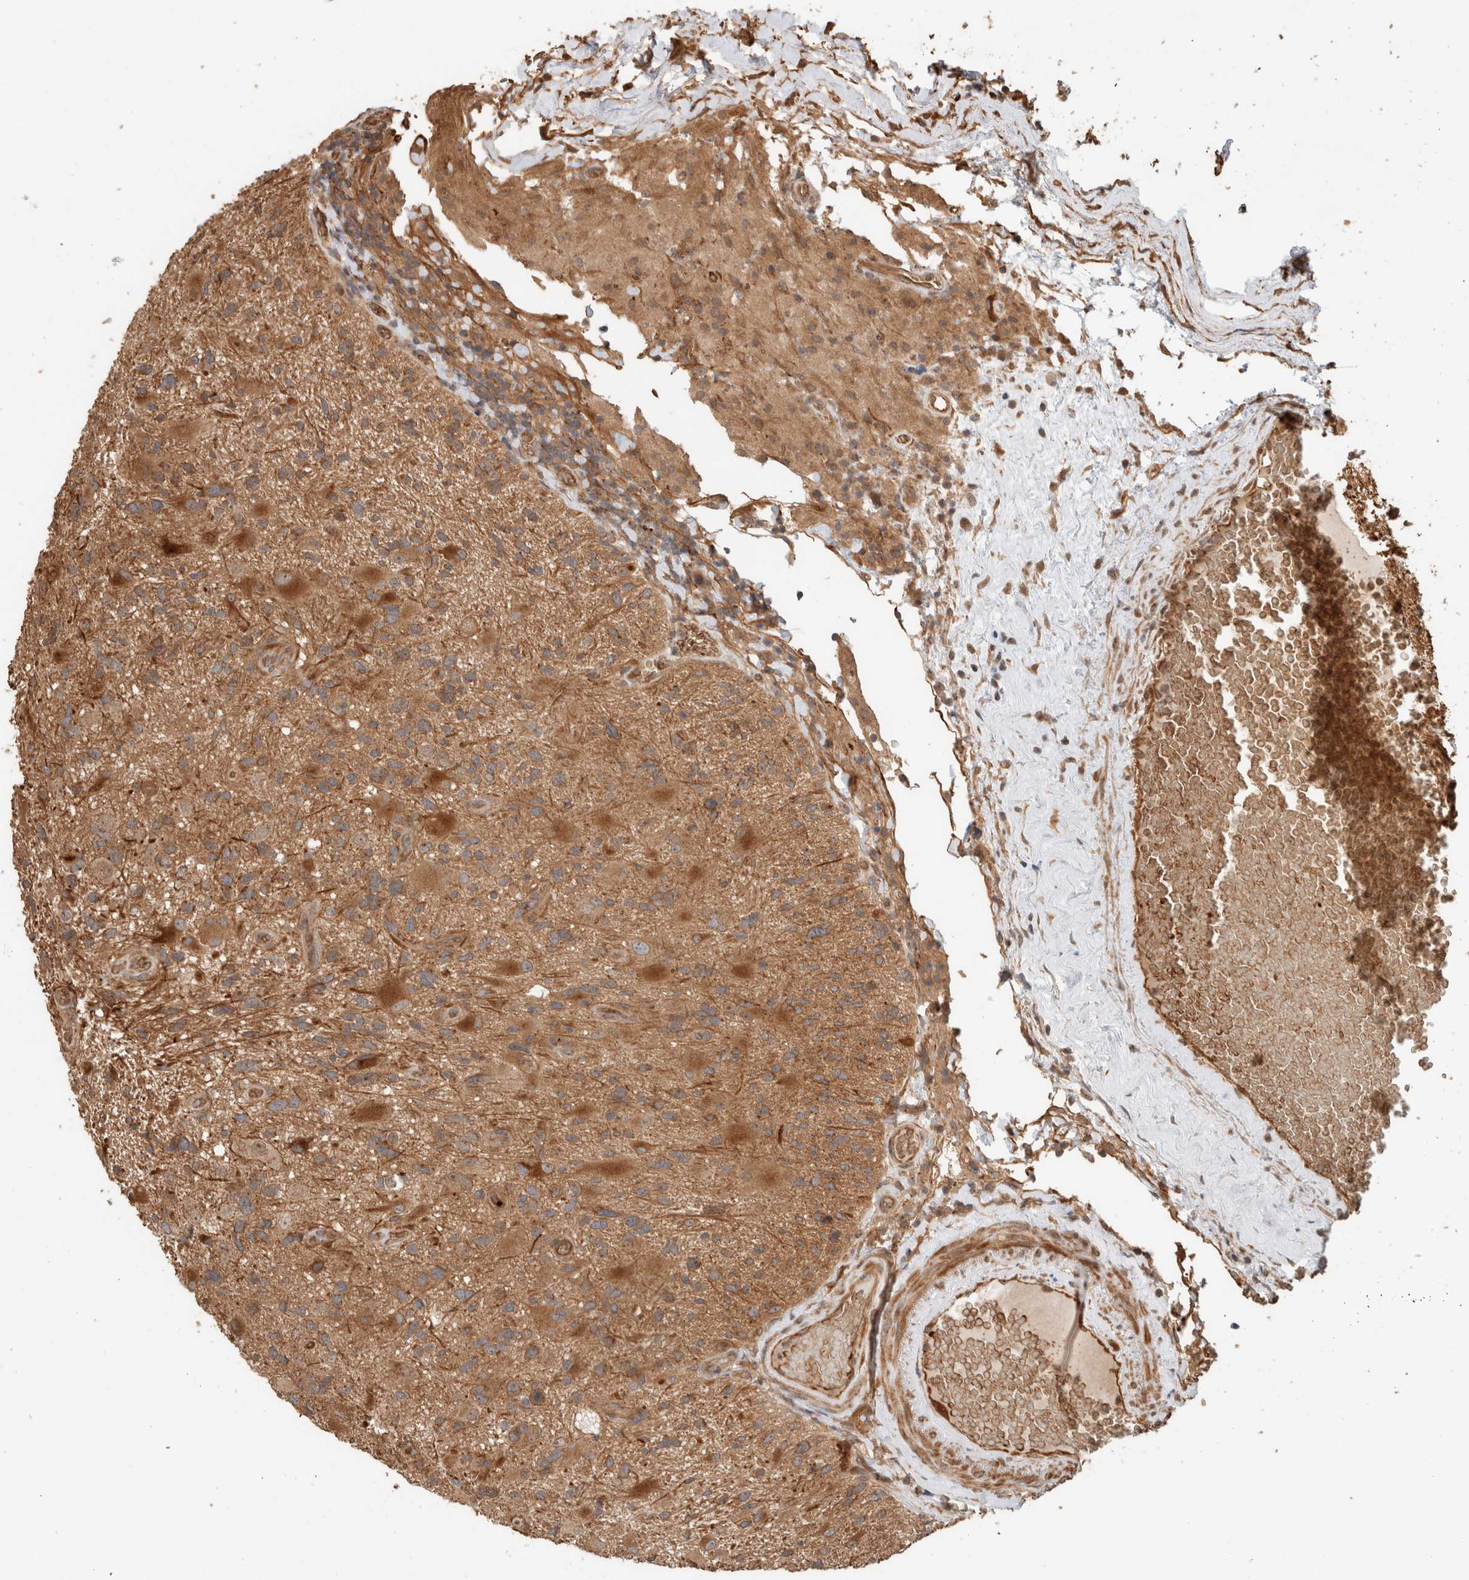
{"staining": {"intensity": "moderate", "quantity": ">75%", "location": "cytoplasmic/membranous"}, "tissue": "glioma", "cell_type": "Tumor cells", "image_type": "cancer", "snomed": [{"axis": "morphology", "description": "Glioma, malignant, High grade"}, {"axis": "topography", "description": "Brain"}], "caption": "IHC staining of malignant glioma (high-grade), which shows medium levels of moderate cytoplasmic/membranous staining in about >75% of tumor cells indicating moderate cytoplasmic/membranous protein positivity. The staining was performed using DAB (brown) for protein detection and nuclei were counterstained in hematoxylin (blue).", "gene": "OTUD6B", "patient": {"sex": "male", "age": 33}}